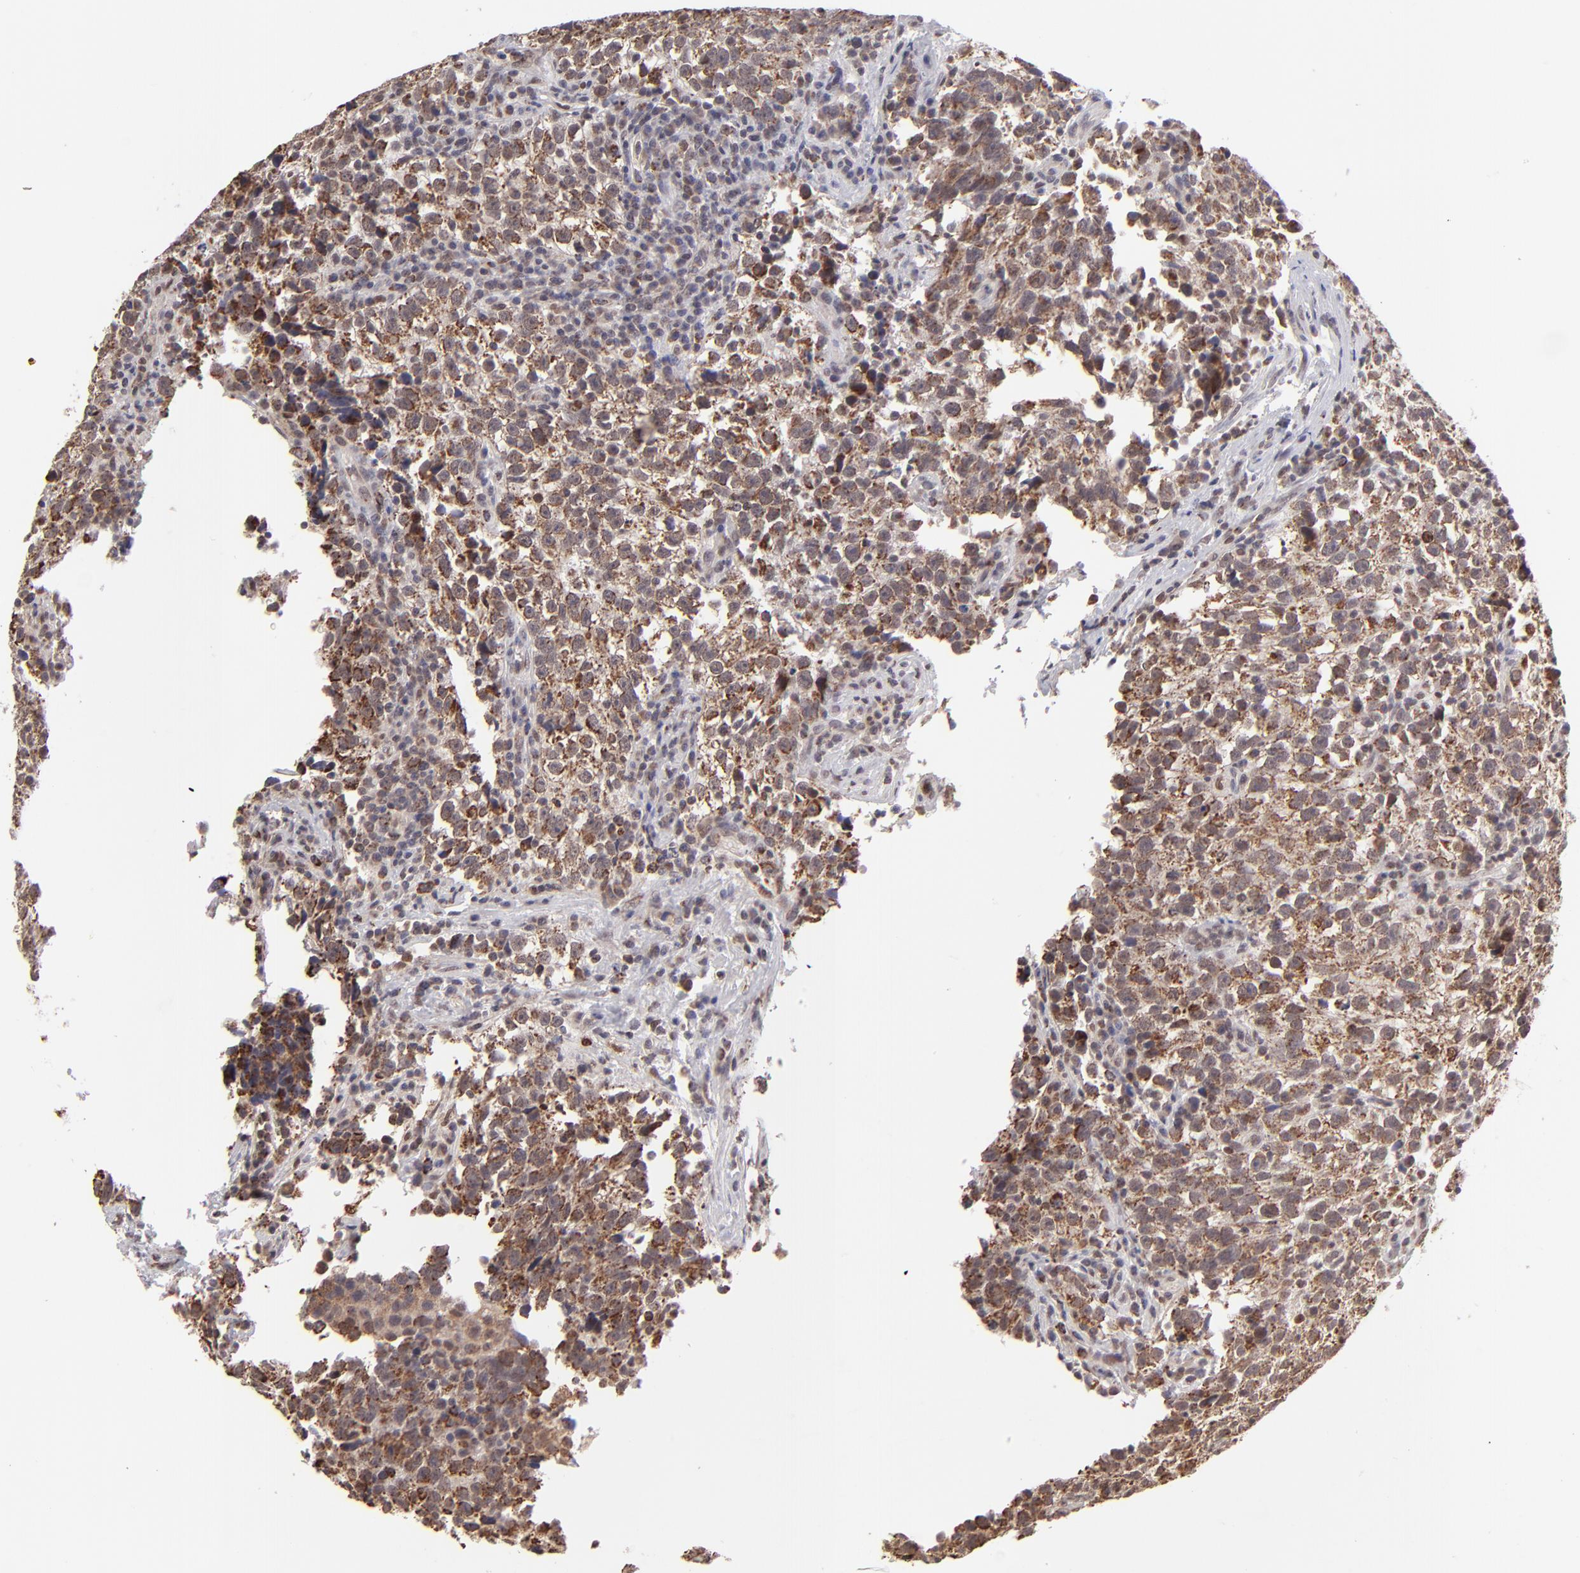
{"staining": {"intensity": "moderate", "quantity": ">75%", "location": "cytoplasmic/membranous"}, "tissue": "testis cancer", "cell_type": "Tumor cells", "image_type": "cancer", "snomed": [{"axis": "morphology", "description": "Seminoma, NOS"}, {"axis": "topography", "description": "Testis"}], "caption": "This histopathology image shows immunohistochemistry staining of testis cancer, with medium moderate cytoplasmic/membranous expression in about >75% of tumor cells.", "gene": "SLC15A1", "patient": {"sex": "male", "age": 38}}